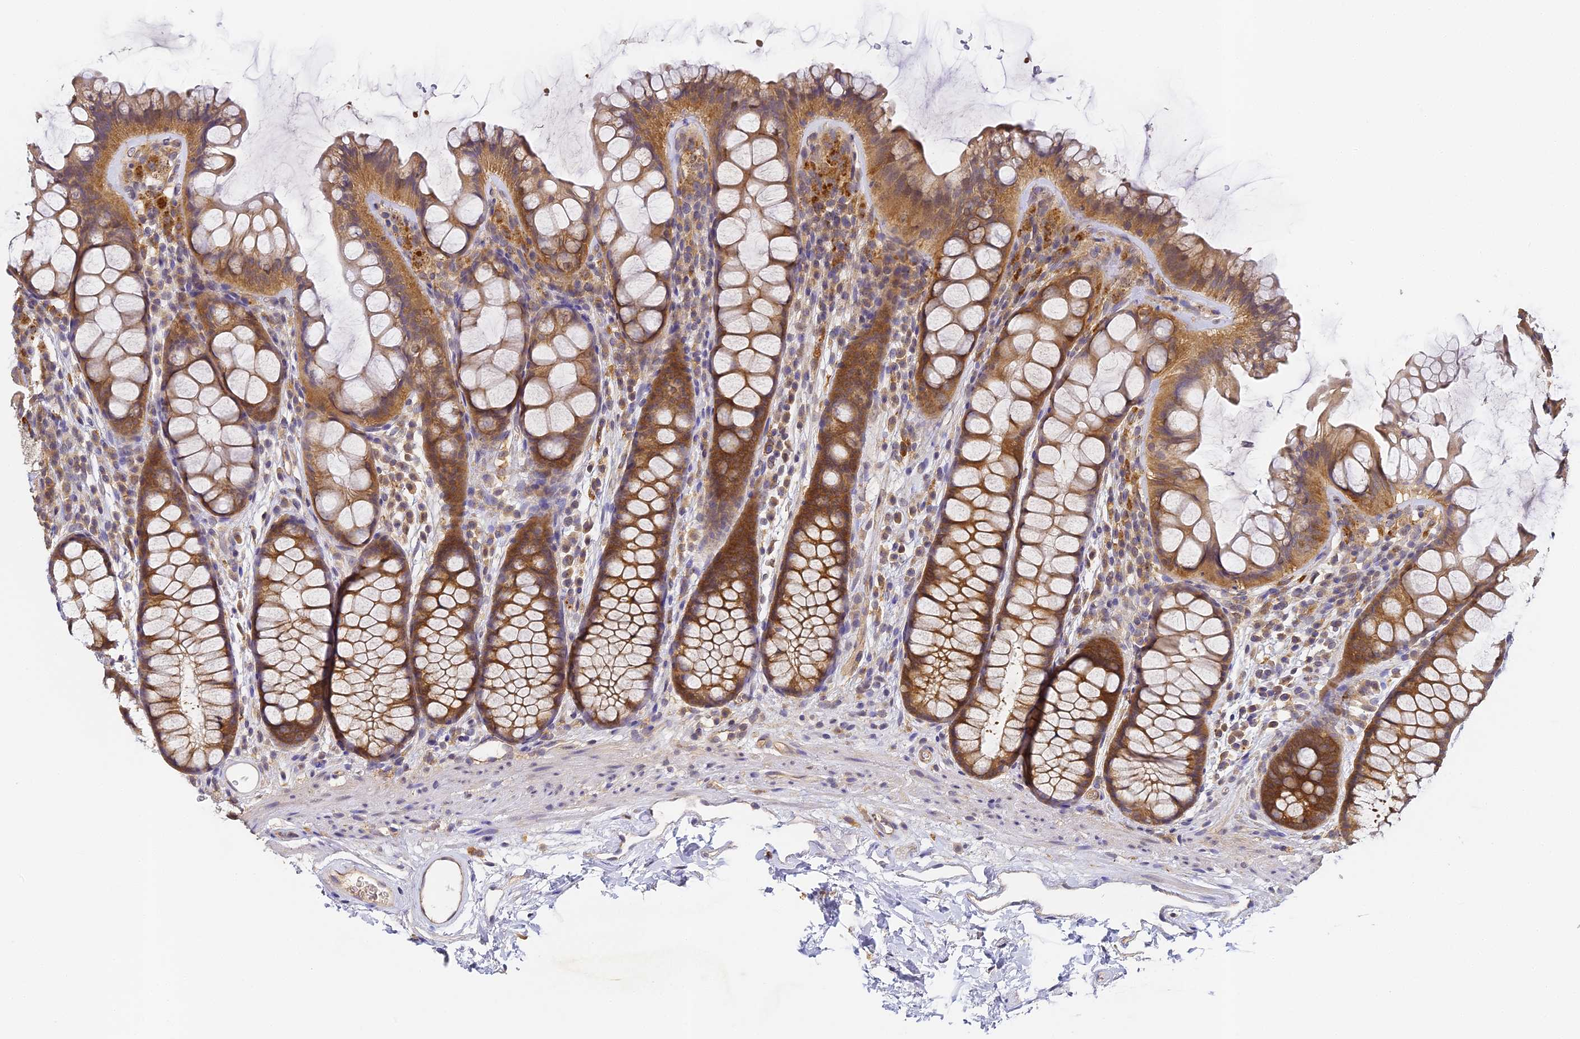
{"staining": {"intensity": "moderate", "quantity": ">75%", "location": "cytoplasmic/membranous"}, "tissue": "colon", "cell_type": "Endothelial cells", "image_type": "normal", "snomed": [{"axis": "morphology", "description": "Normal tissue, NOS"}, {"axis": "topography", "description": "Colon"}], "caption": "Brown immunohistochemical staining in normal human colon exhibits moderate cytoplasmic/membranous positivity in about >75% of endothelial cells. (DAB (3,3'-diaminobenzidine) IHC, brown staining for protein, blue staining for nuclei).", "gene": "YAE1", "patient": {"sex": "female", "age": 82}}